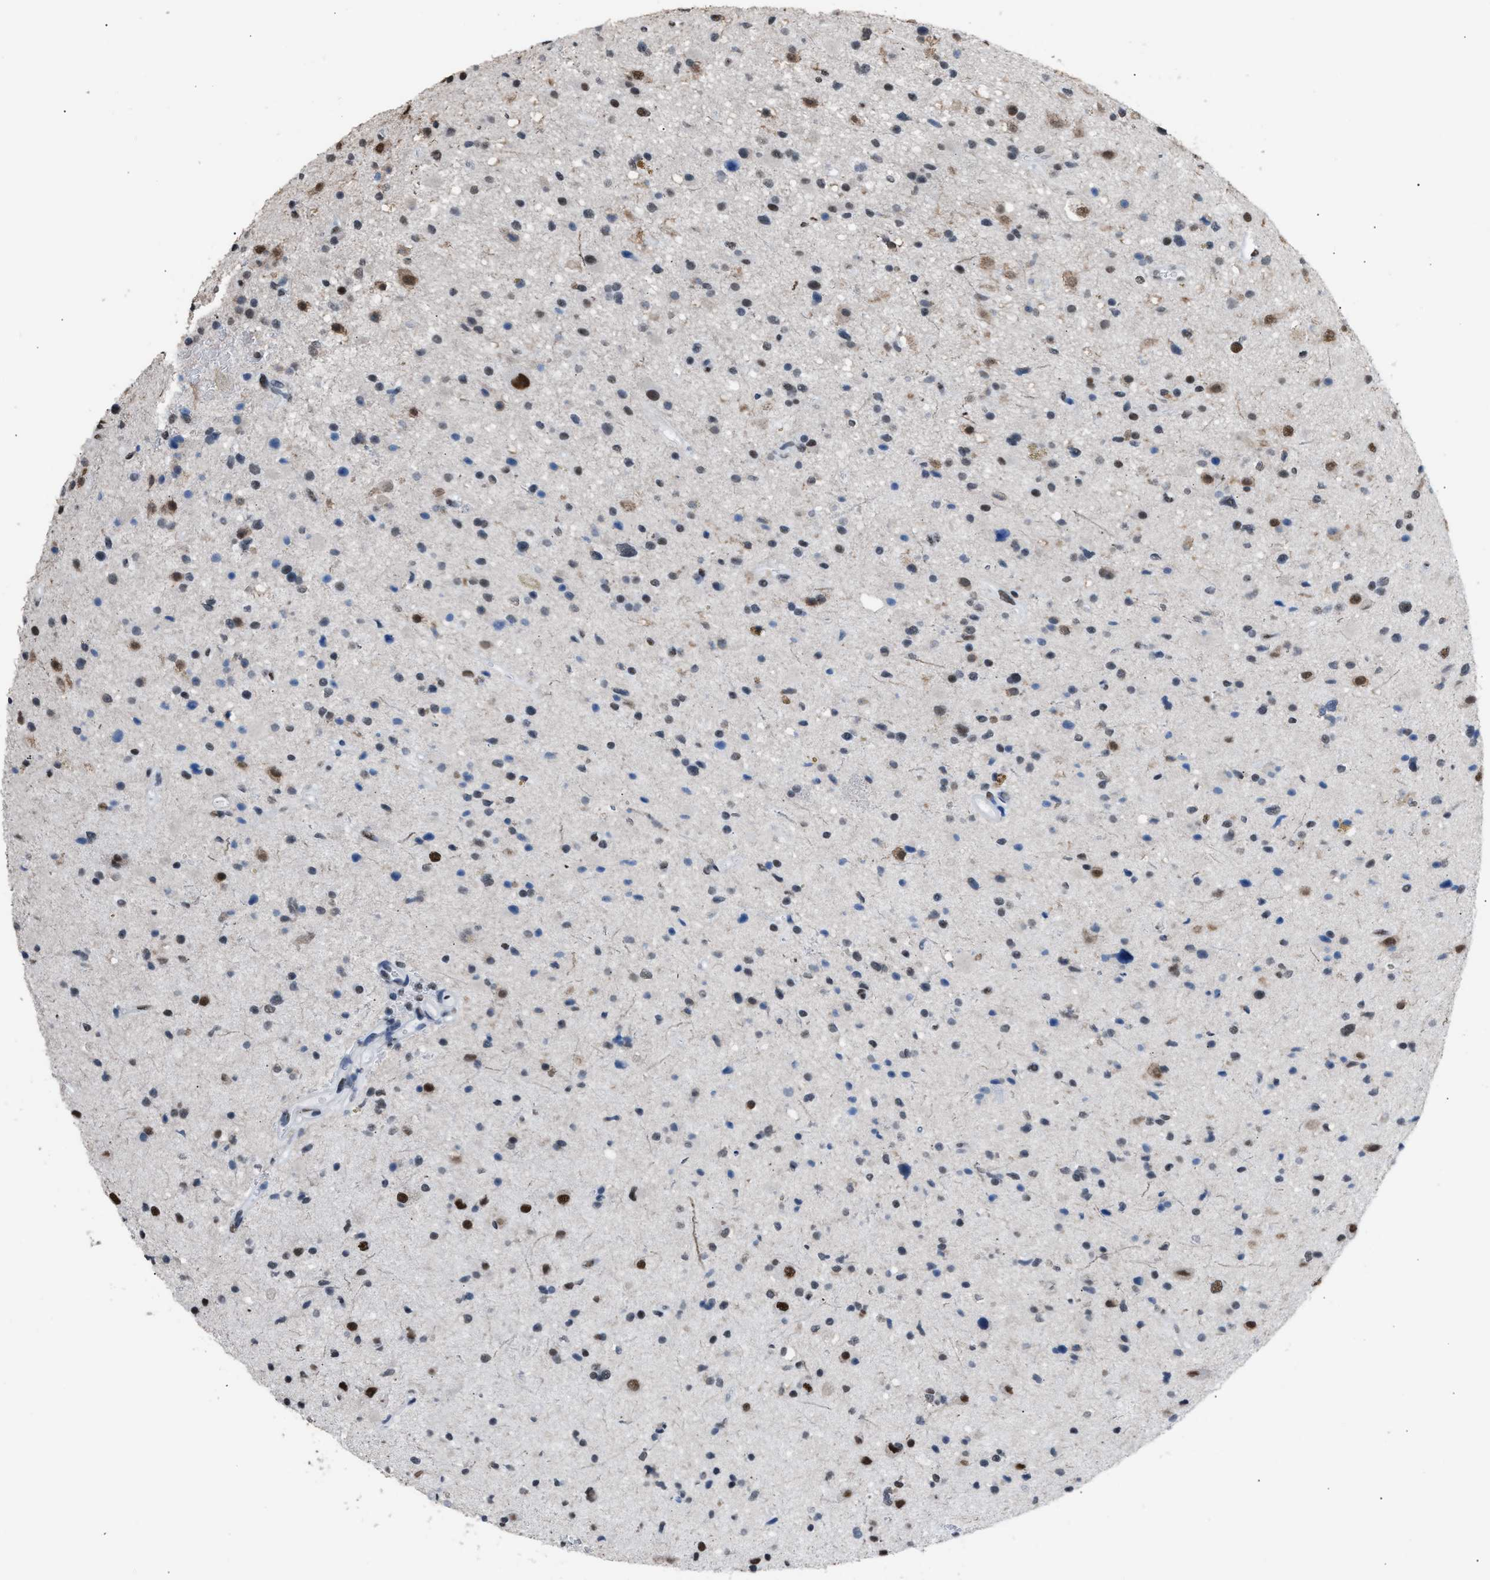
{"staining": {"intensity": "strong", "quantity": "<25%", "location": "nuclear"}, "tissue": "glioma", "cell_type": "Tumor cells", "image_type": "cancer", "snomed": [{"axis": "morphology", "description": "Glioma, malignant, High grade"}, {"axis": "topography", "description": "Brain"}], "caption": "Protein expression analysis of human glioma reveals strong nuclear expression in about <25% of tumor cells. The staining was performed using DAB, with brown indicating positive protein expression. Nuclei are stained blue with hematoxylin.", "gene": "CCAR2", "patient": {"sex": "male", "age": 33}}